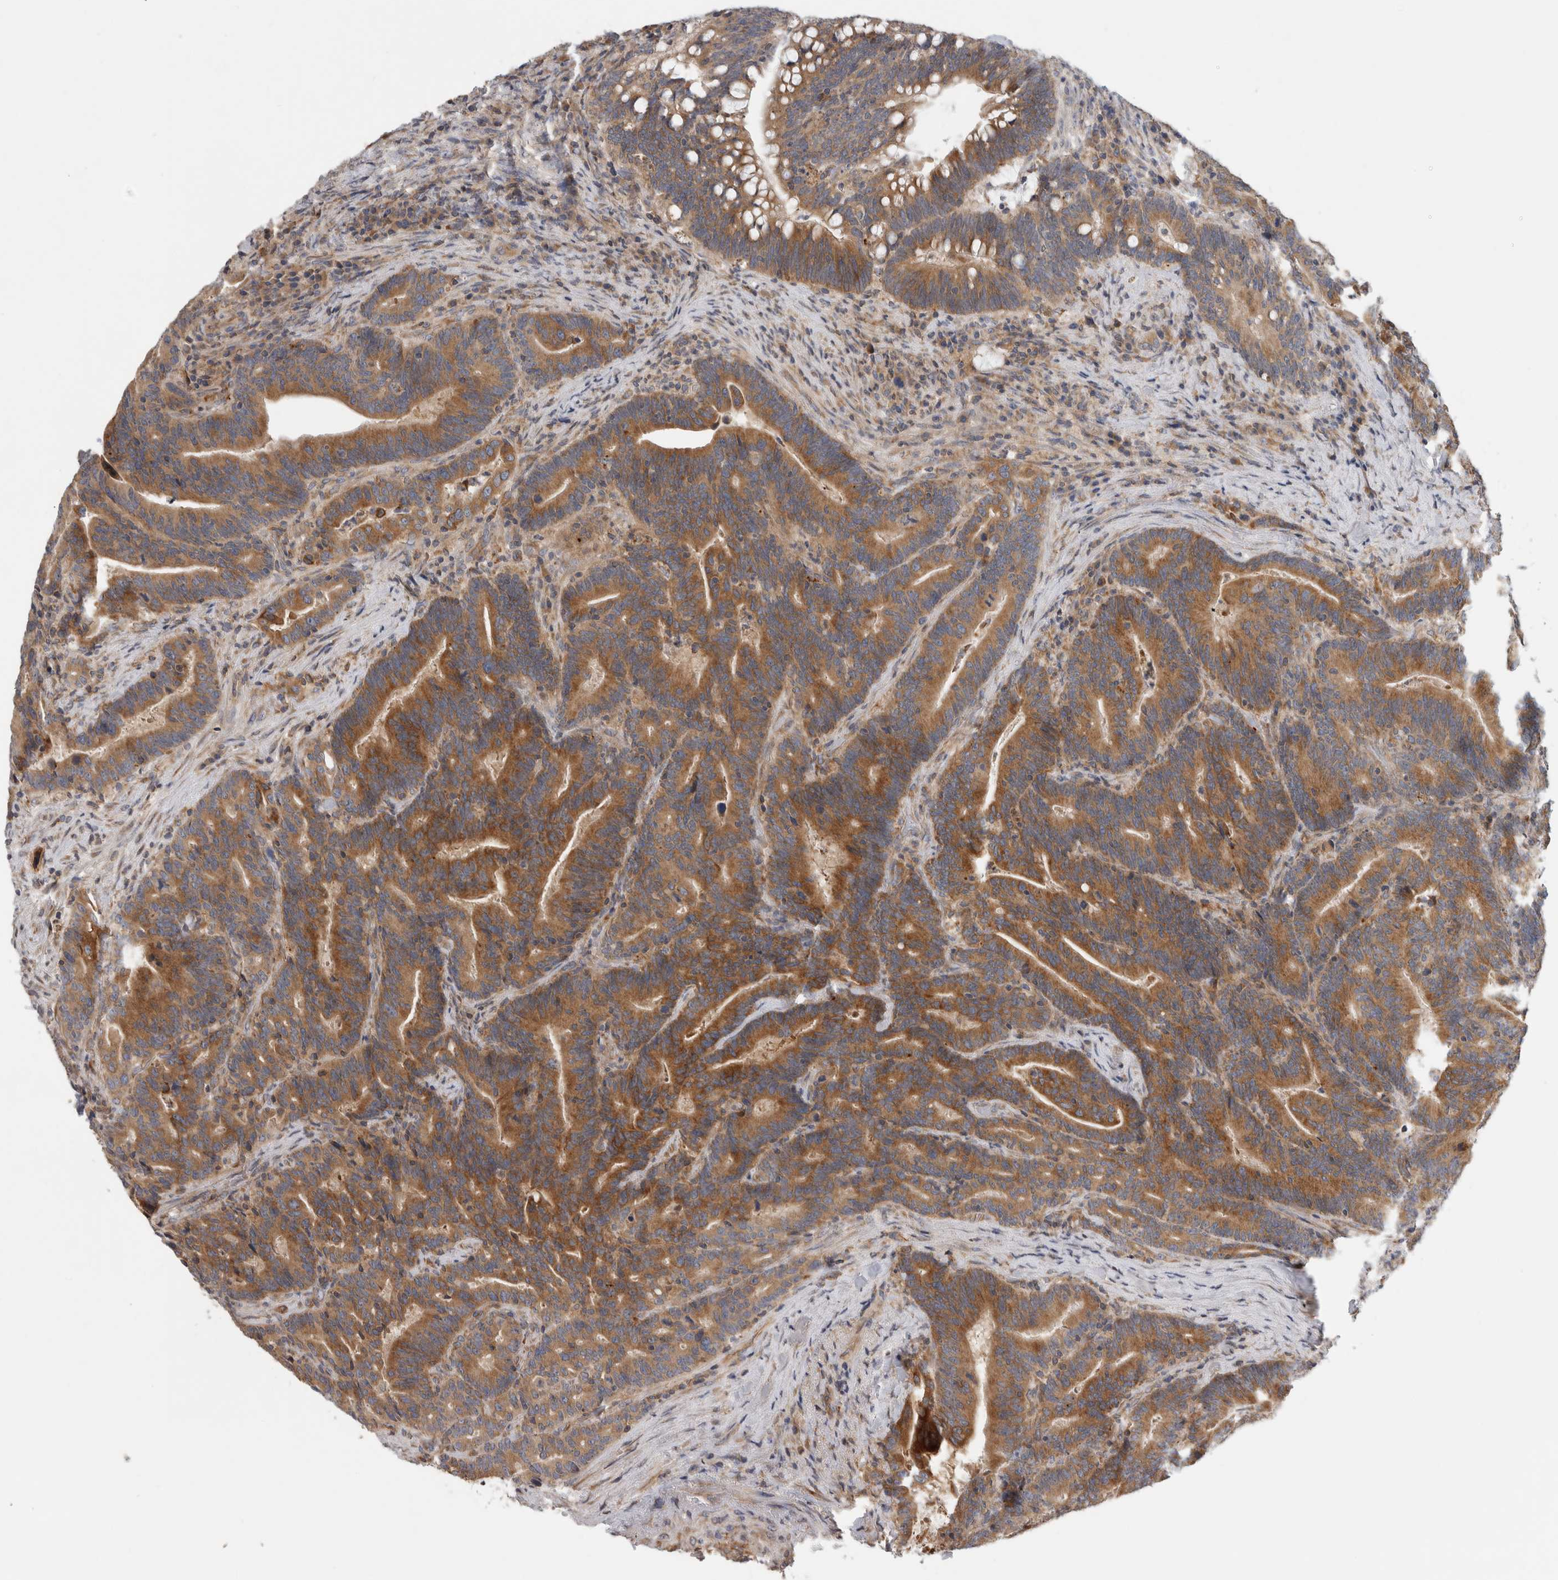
{"staining": {"intensity": "strong", "quantity": ">75%", "location": "cytoplasmic/membranous"}, "tissue": "colorectal cancer", "cell_type": "Tumor cells", "image_type": "cancer", "snomed": [{"axis": "morphology", "description": "Adenocarcinoma, NOS"}, {"axis": "topography", "description": "Colon"}], "caption": "Immunohistochemical staining of adenocarcinoma (colorectal) reveals high levels of strong cytoplasmic/membranous protein positivity in about >75% of tumor cells.", "gene": "PARP6", "patient": {"sex": "female", "age": 66}}